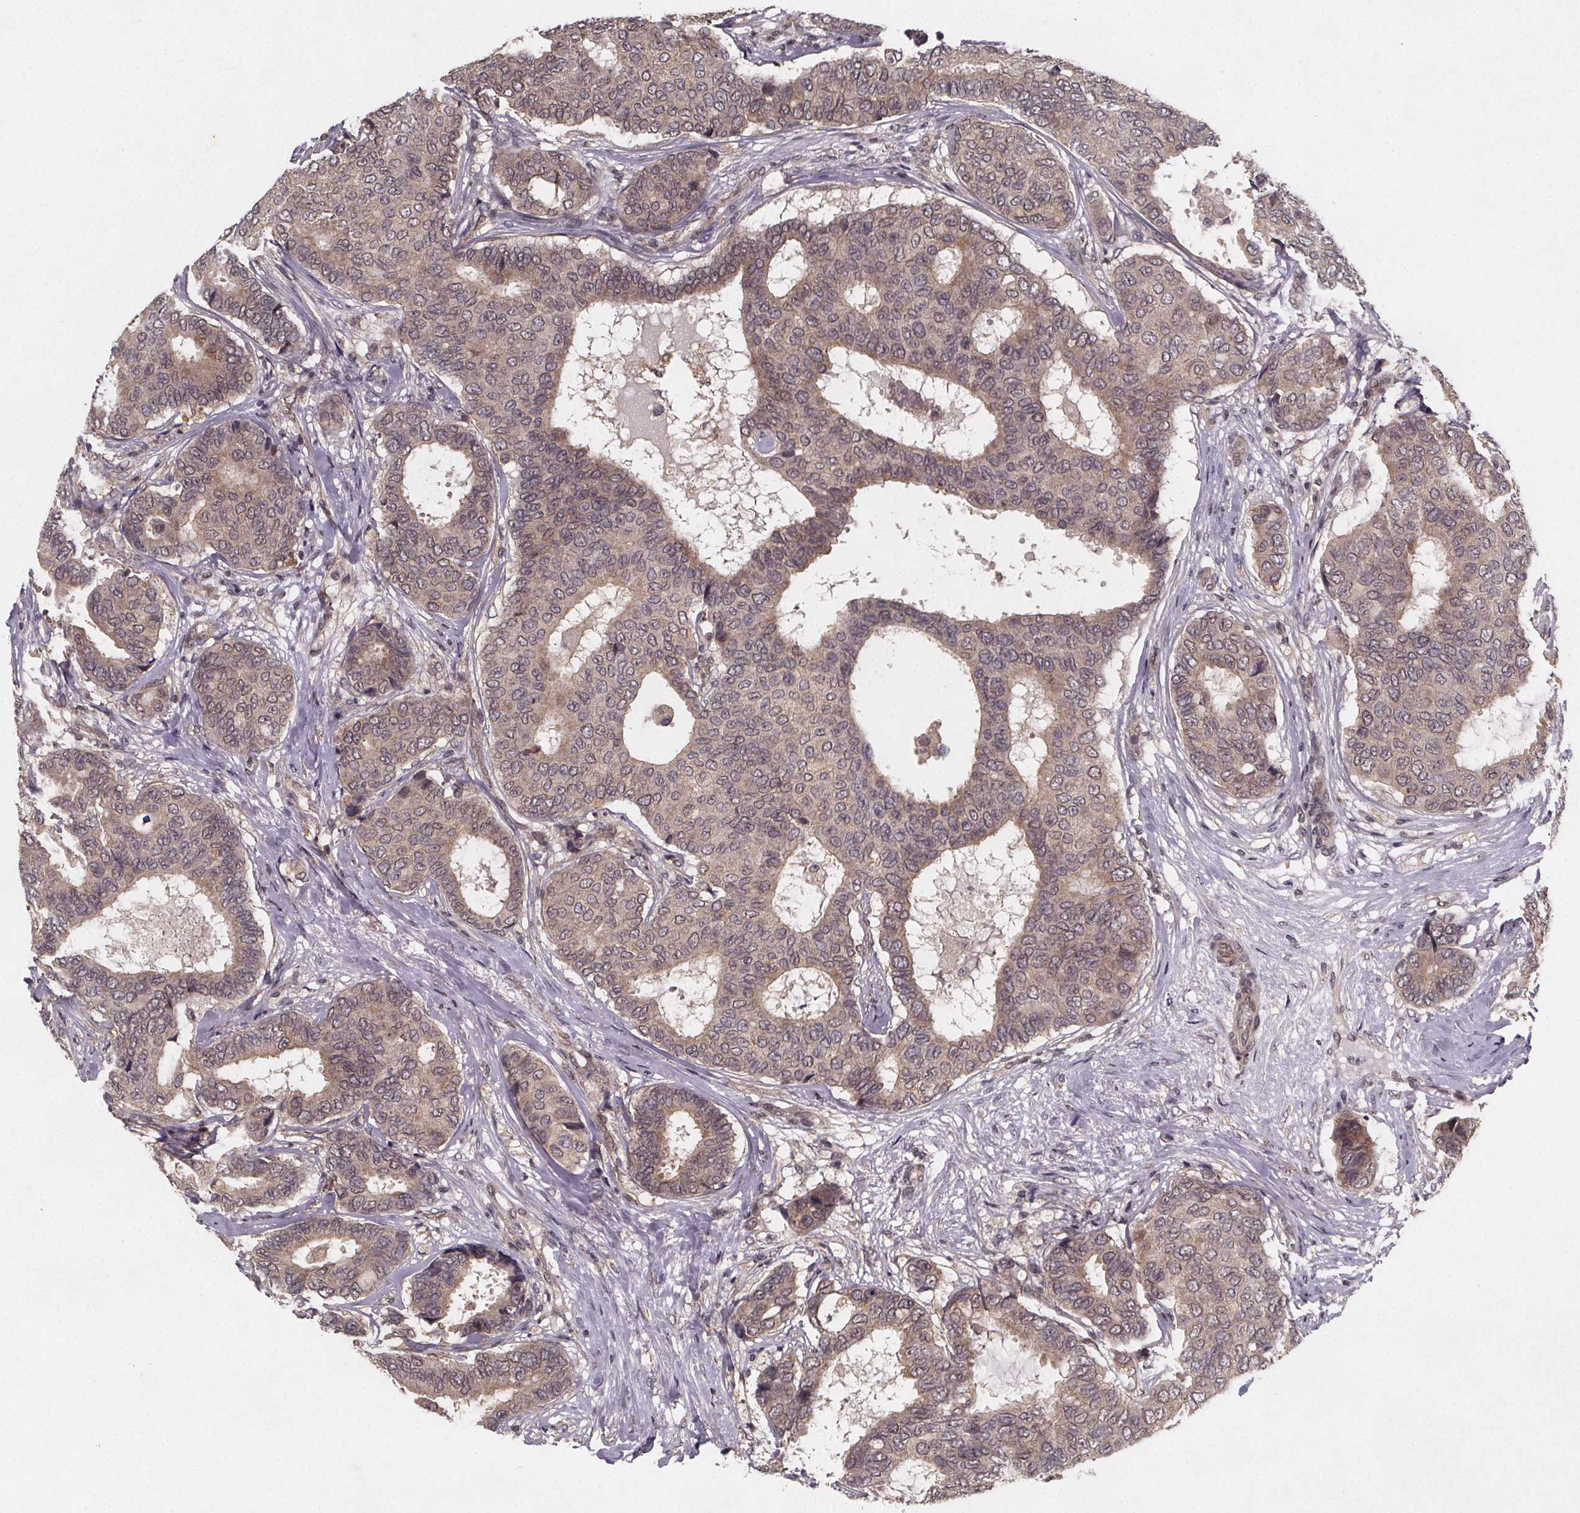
{"staining": {"intensity": "moderate", "quantity": "25%-75%", "location": "cytoplasmic/membranous"}, "tissue": "breast cancer", "cell_type": "Tumor cells", "image_type": "cancer", "snomed": [{"axis": "morphology", "description": "Duct carcinoma"}, {"axis": "topography", "description": "Breast"}], "caption": "Tumor cells show moderate cytoplasmic/membranous positivity in approximately 25%-75% of cells in breast cancer (infiltrating ductal carcinoma).", "gene": "PIERCE2", "patient": {"sex": "female", "age": 75}}